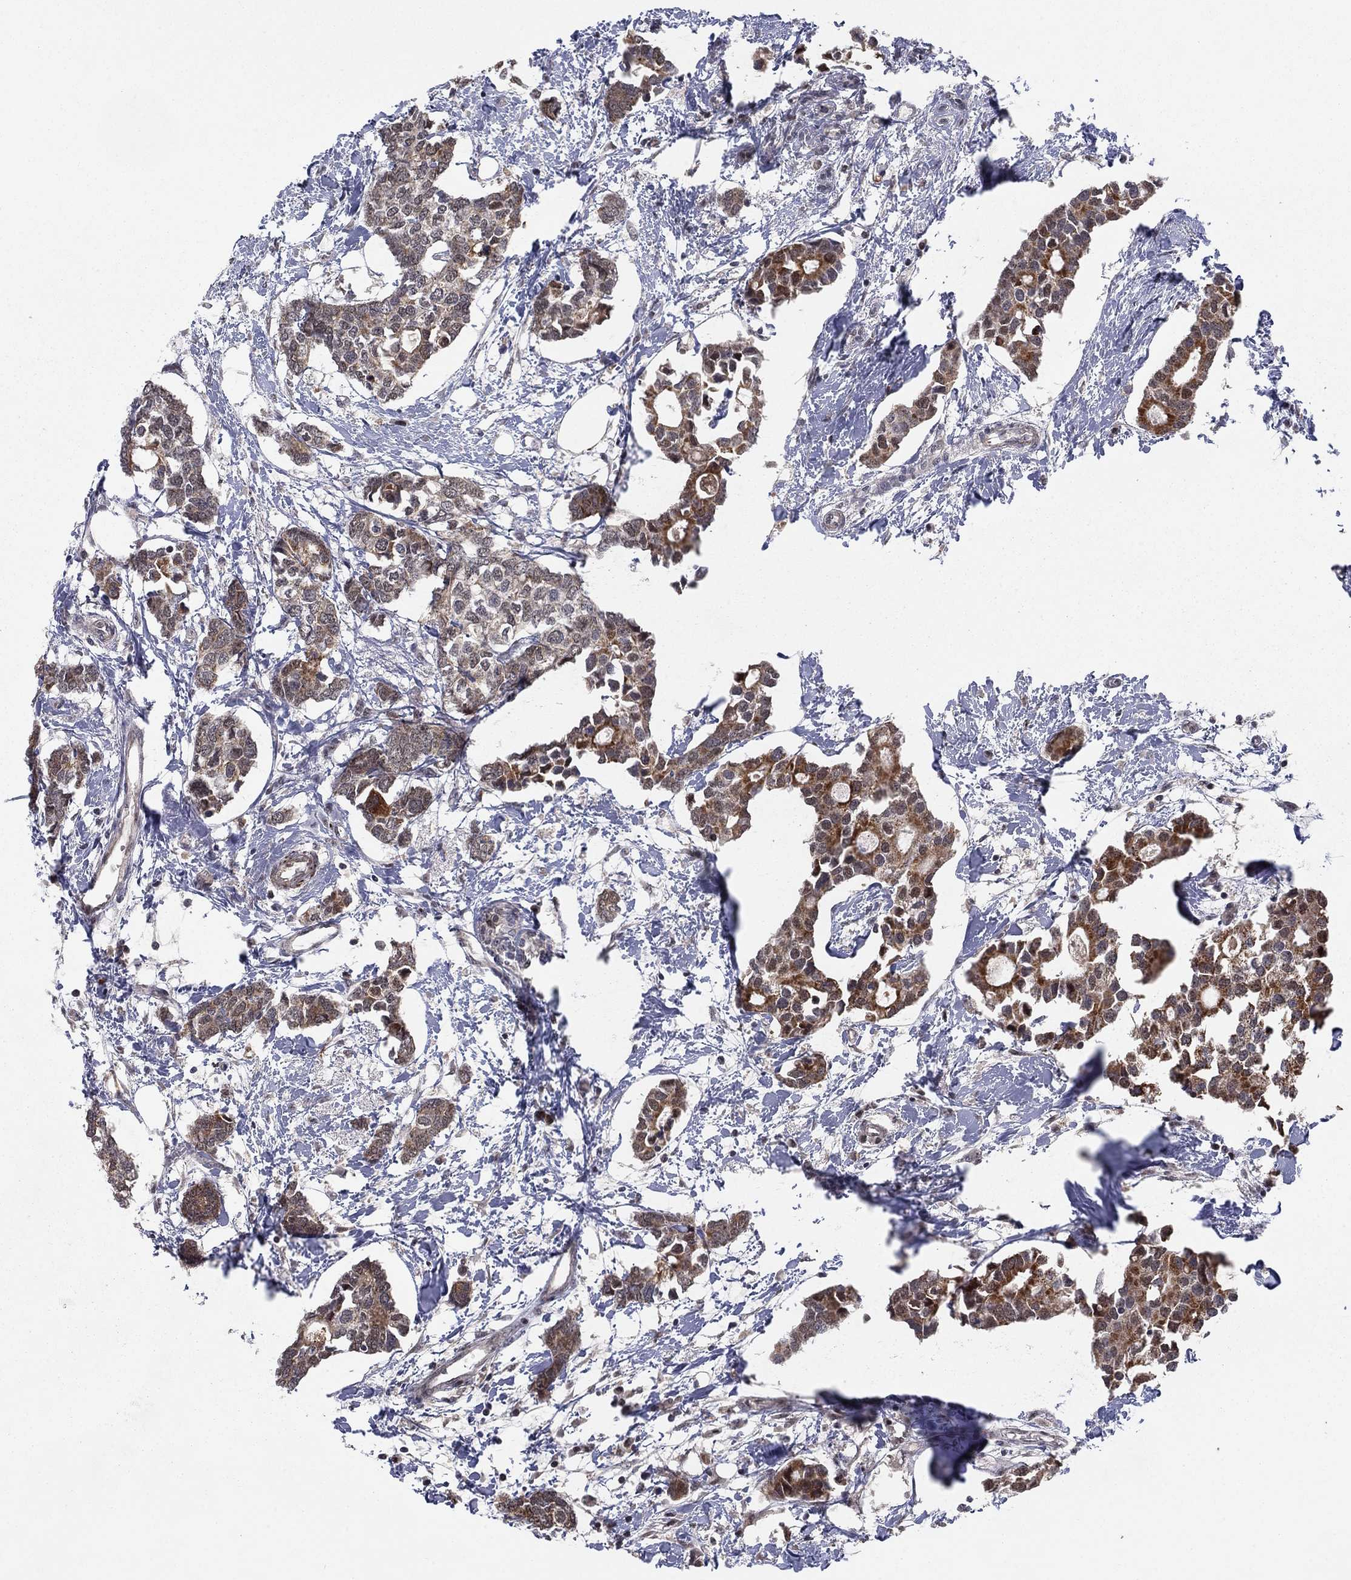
{"staining": {"intensity": "moderate", "quantity": ">75%", "location": "cytoplasmic/membranous"}, "tissue": "breast cancer", "cell_type": "Tumor cells", "image_type": "cancer", "snomed": [{"axis": "morphology", "description": "Duct carcinoma"}, {"axis": "topography", "description": "Breast"}], "caption": "There is medium levels of moderate cytoplasmic/membranous staining in tumor cells of breast invasive ductal carcinoma, as demonstrated by immunohistochemical staining (brown color).", "gene": "ZNF395", "patient": {"sex": "female", "age": 83}}